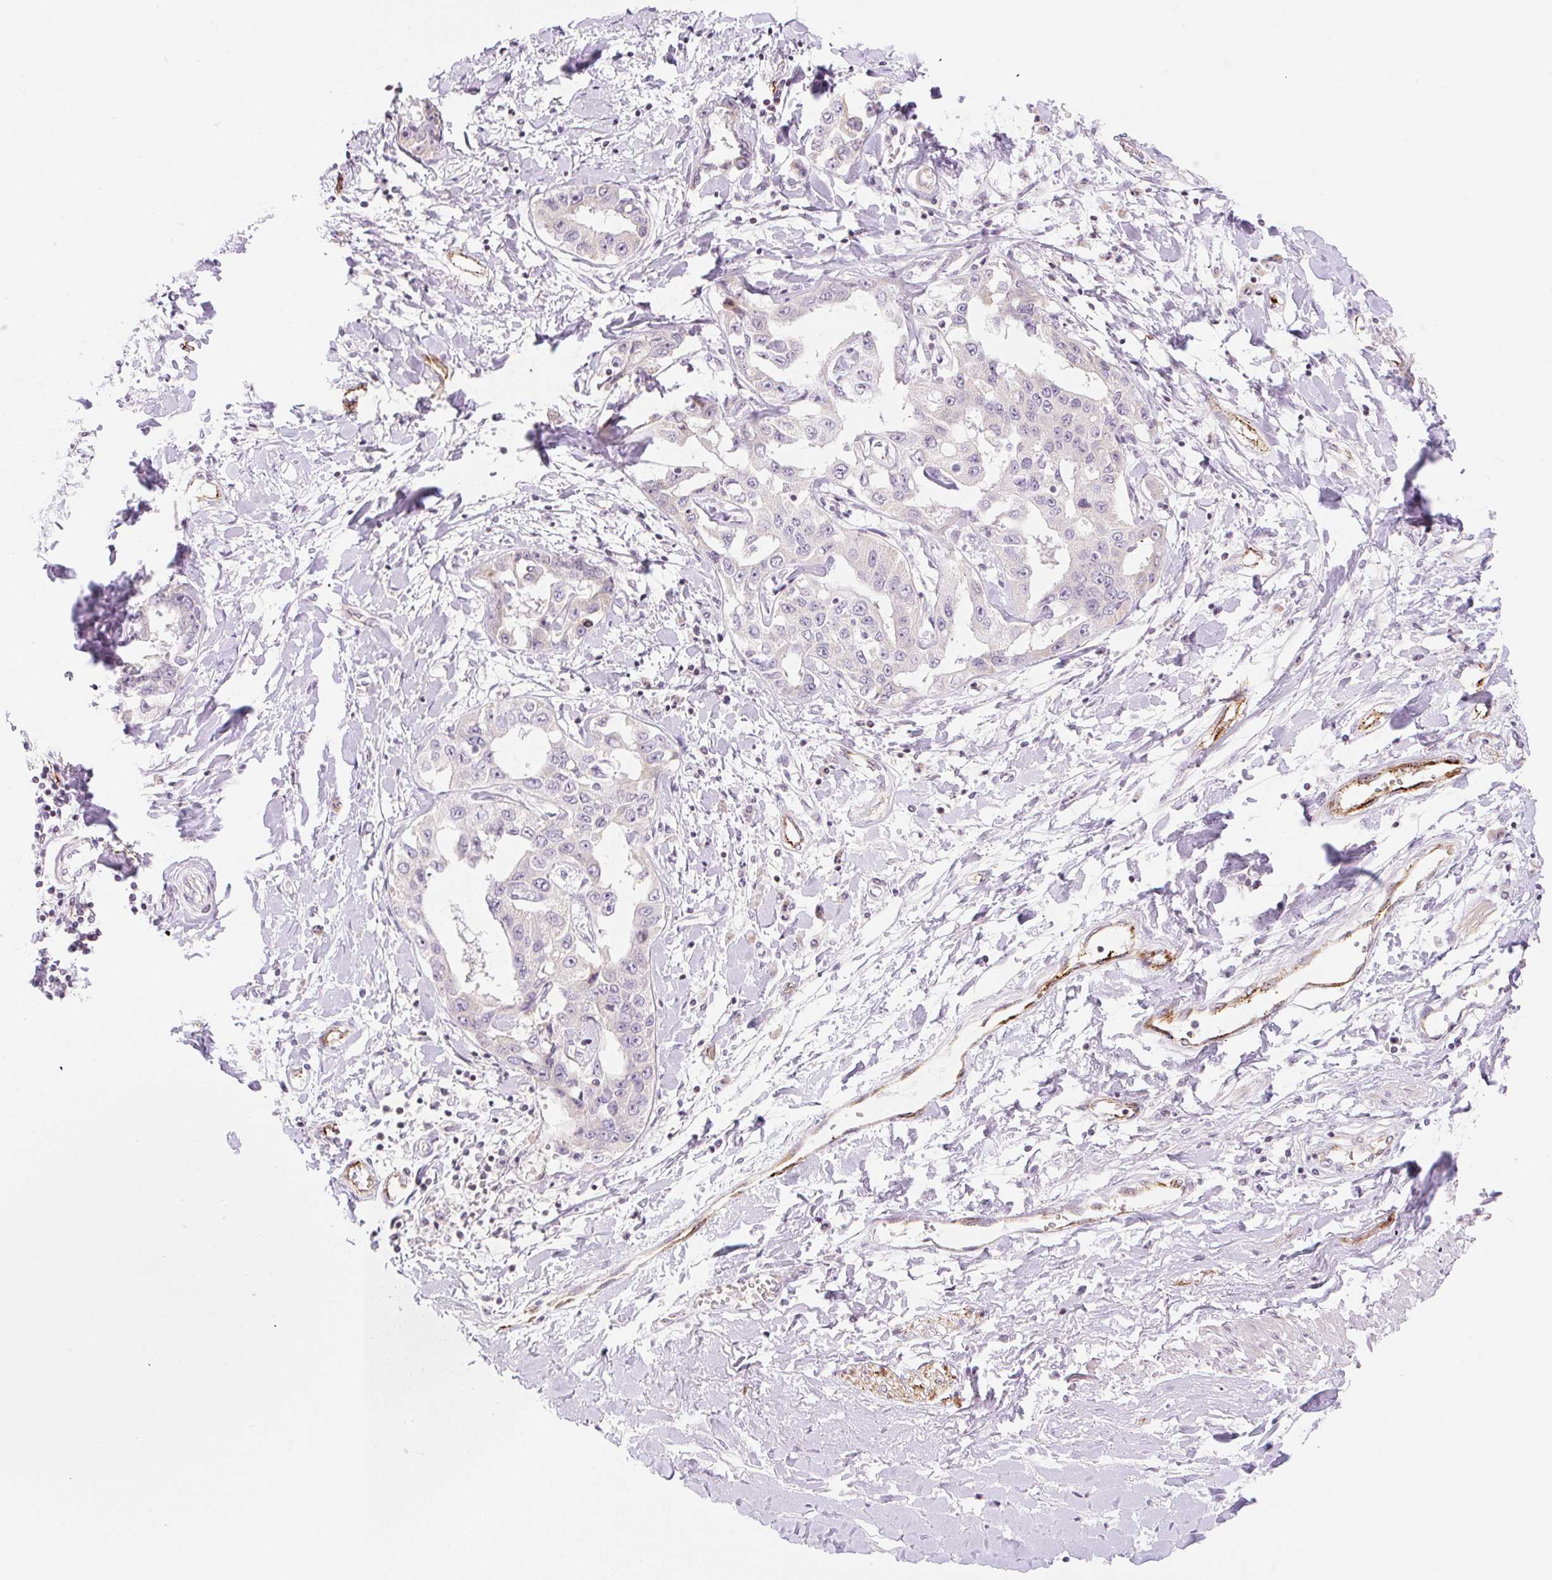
{"staining": {"intensity": "negative", "quantity": "none", "location": "none"}, "tissue": "liver cancer", "cell_type": "Tumor cells", "image_type": "cancer", "snomed": [{"axis": "morphology", "description": "Cholangiocarcinoma"}, {"axis": "topography", "description": "Liver"}], "caption": "The IHC photomicrograph has no significant expression in tumor cells of liver cholangiocarcinoma tissue. Nuclei are stained in blue.", "gene": "CASKIN1", "patient": {"sex": "male", "age": 59}}